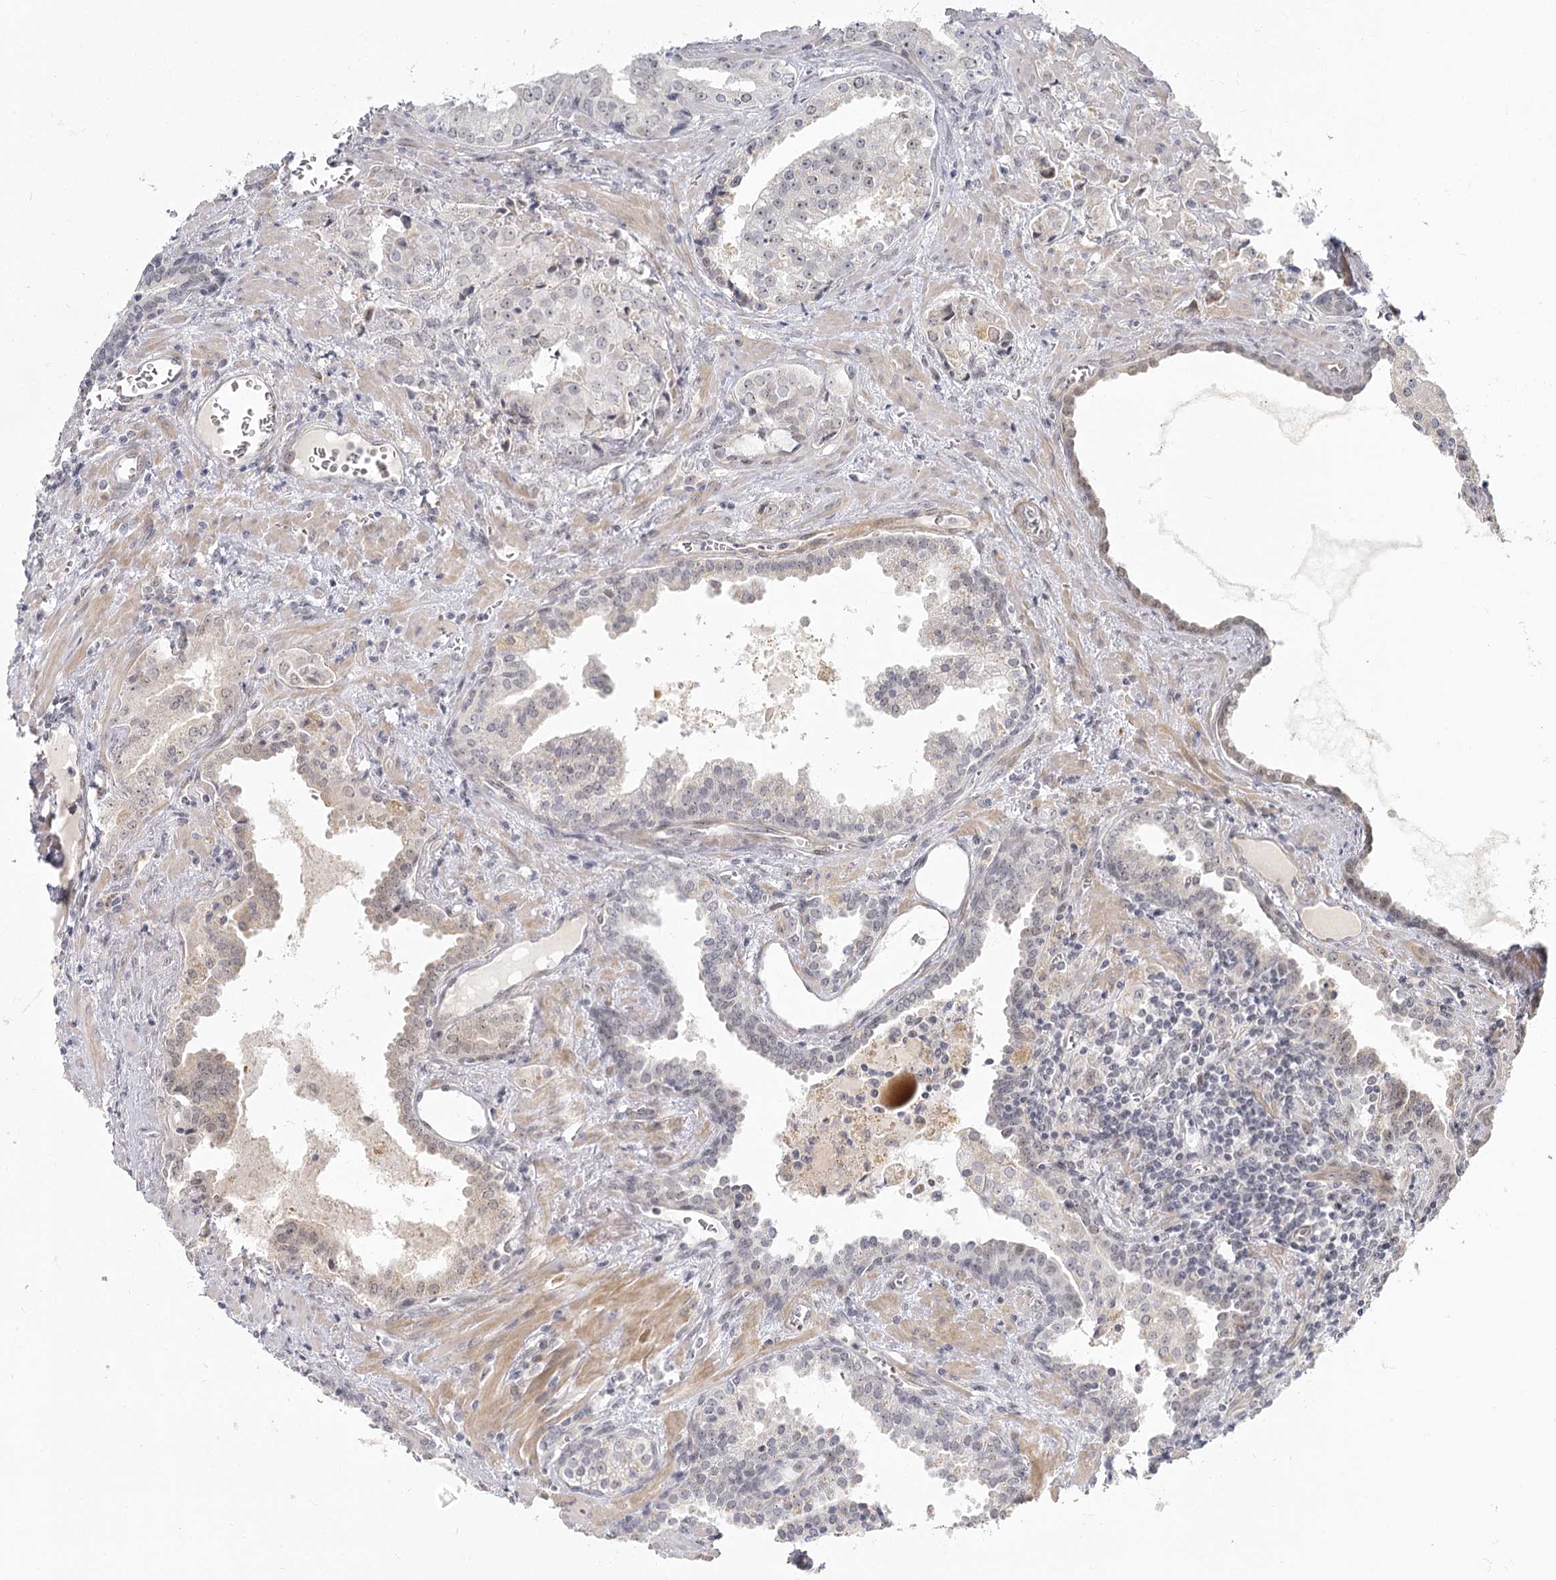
{"staining": {"intensity": "negative", "quantity": "none", "location": "none"}, "tissue": "prostate cancer", "cell_type": "Tumor cells", "image_type": "cancer", "snomed": [{"axis": "morphology", "description": "Adenocarcinoma, High grade"}, {"axis": "topography", "description": "Prostate"}], "caption": "DAB immunohistochemical staining of prostate adenocarcinoma (high-grade) displays no significant positivity in tumor cells.", "gene": "EXOSC7", "patient": {"sex": "male", "age": 68}}